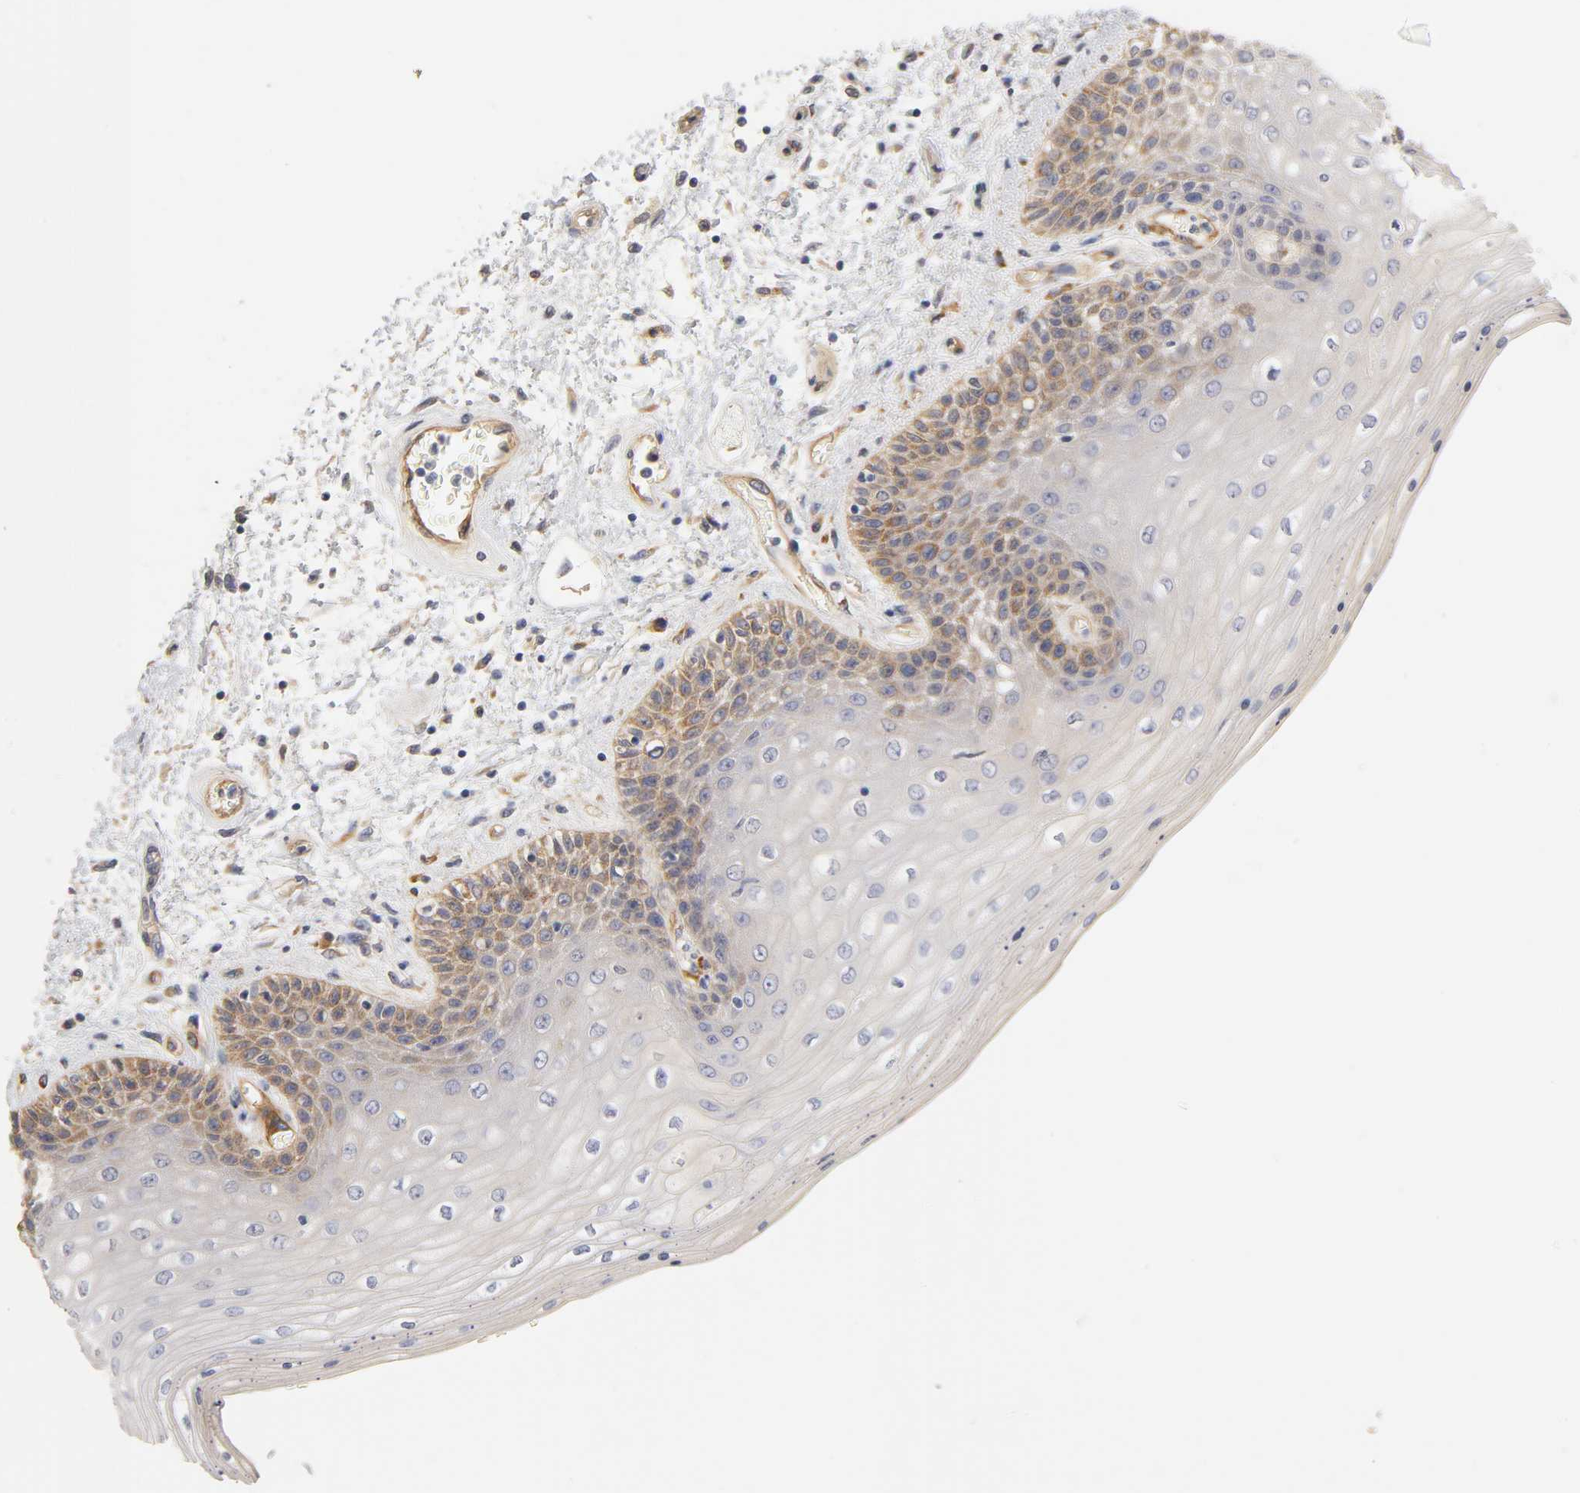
{"staining": {"intensity": "weak", "quantity": "<25%", "location": "cytoplasmic/membranous"}, "tissue": "skin", "cell_type": "Epidermal cells", "image_type": "normal", "snomed": [{"axis": "morphology", "description": "Normal tissue, NOS"}, {"axis": "topography", "description": "Anal"}], "caption": "Epidermal cells are negative for protein expression in normal human skin.", "gene": "LAMB1", "patient": {"sex": "female", "age": 46}}